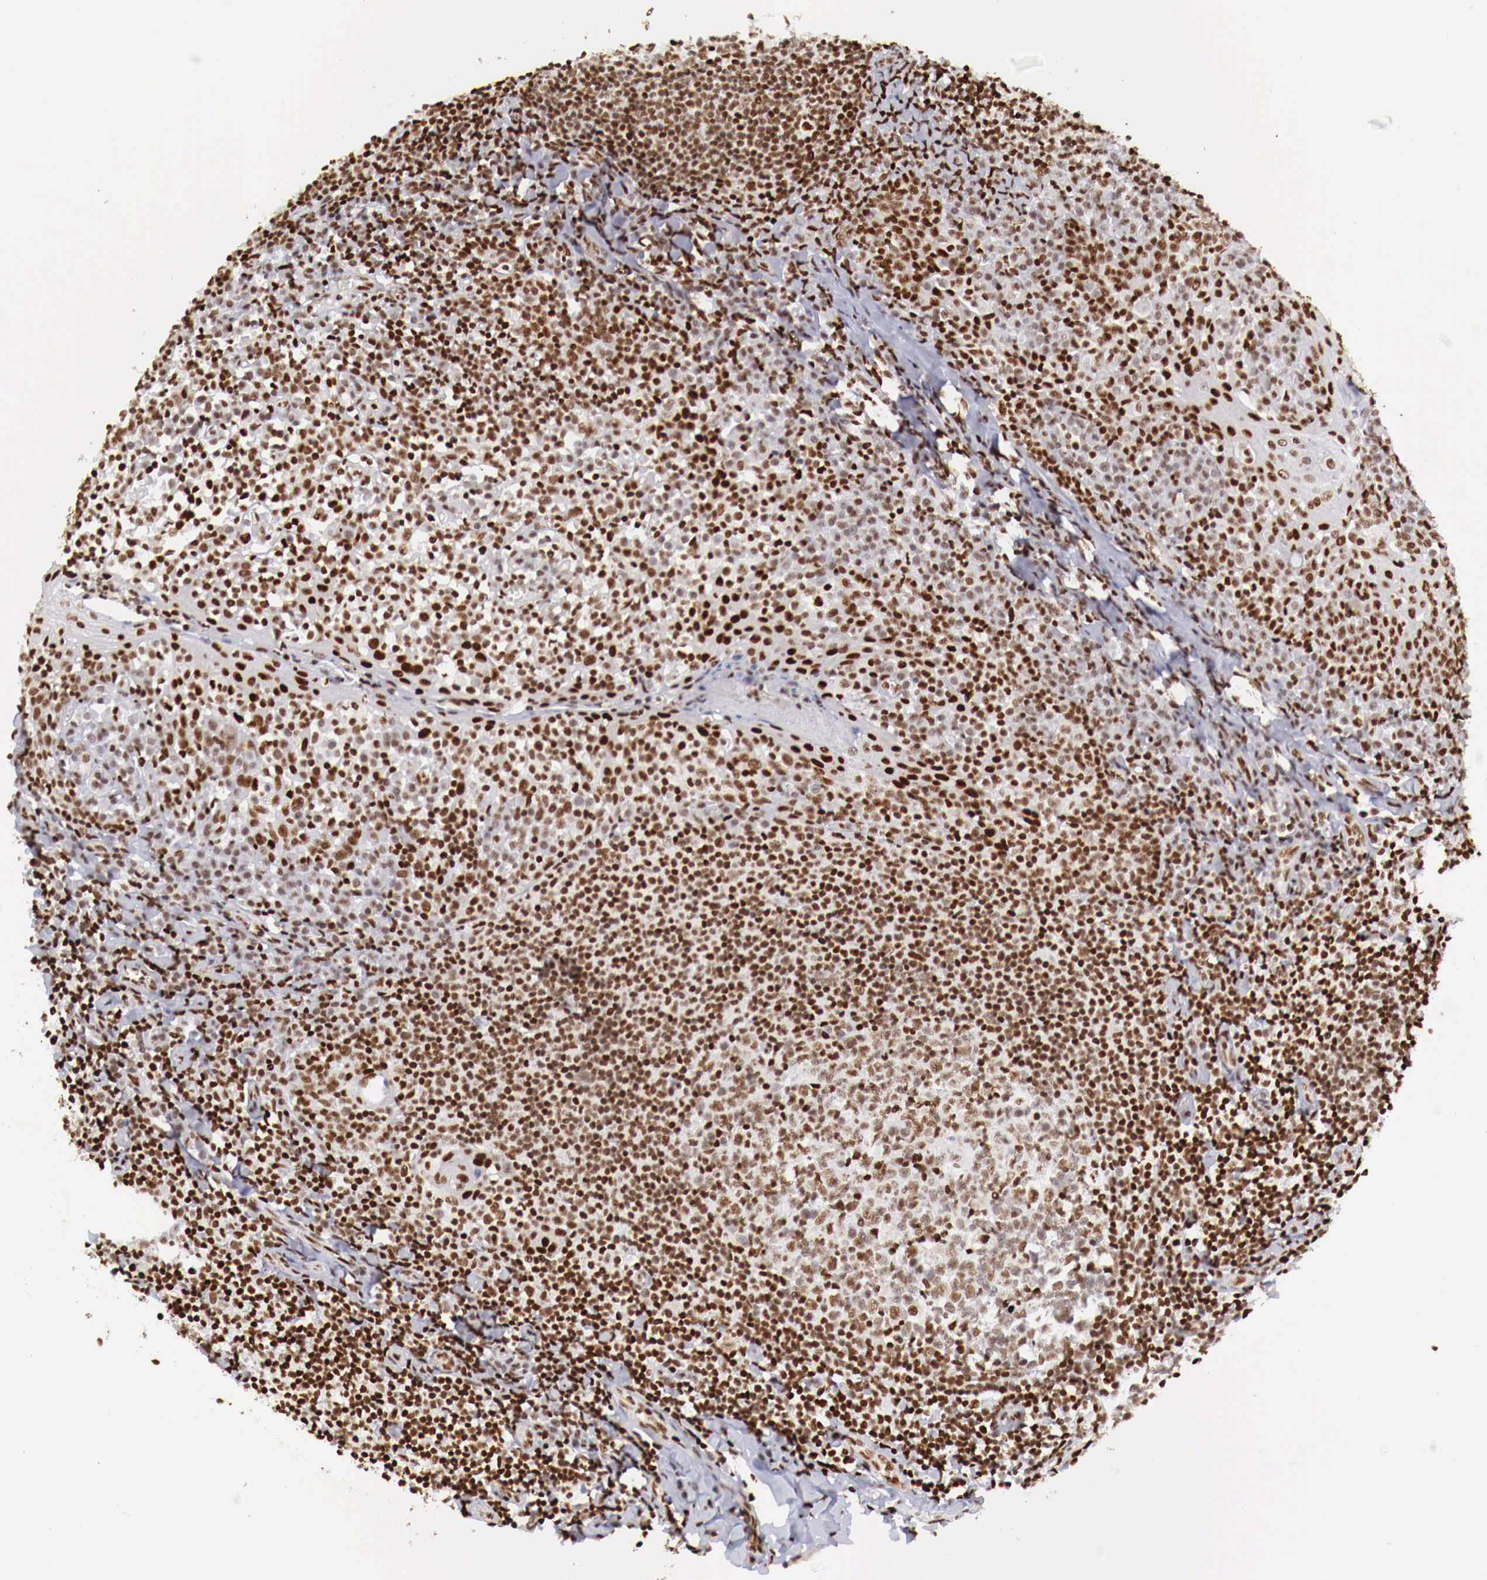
{"staining": {"intensity": "strong", "quantity": ">75%", "location": "nuclear"}, "tissue": "tonsil", "cell_type": "Germinal center cells", "image_type": "normal", "snomed": [{"axis": "morphology", "description": "Normal tissue, NOS"}, {"axis": "topography", "description": "Tonsil"}], "caption": "Immunohistochemistry histopathology image of unremarkable human tonsil stained for a protein (brown), which shows high levels of strong nuclear expression in approximately >75% of germinal center cells.", "gene": "MAX", "patient": {"sex": "female", "age": 41}}